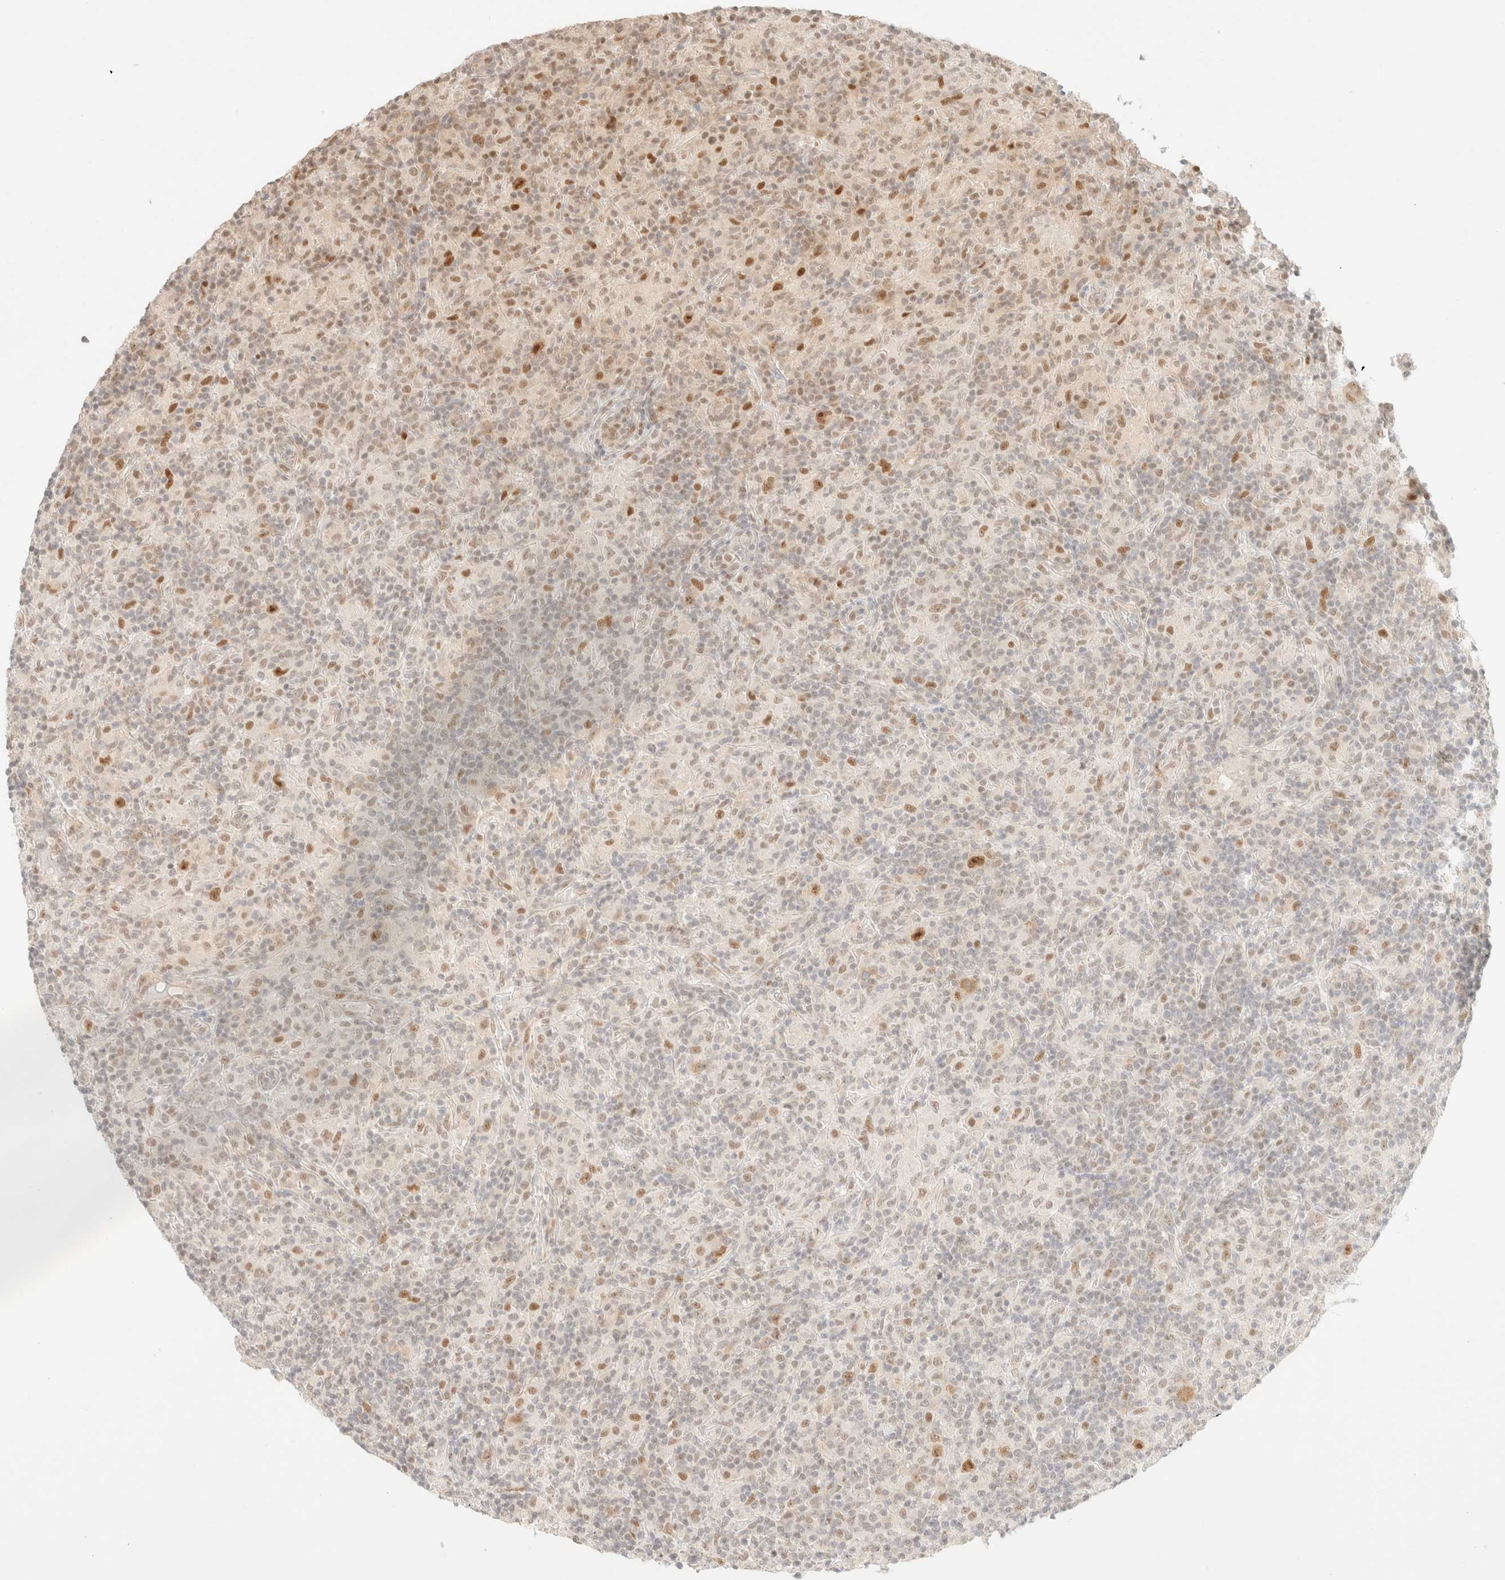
{"staining": {"intensity": "moderate", "quantity": ">75%", "location": "nuclear"}, "tissue": "lymphoma", "cell_type": "Tumor cells", "image_type": "cancer", "snomed": [{"axis": "morphology", "description": "Hodgkin's disease, NOS"}, {"axis": "topography", "description": "Lymph node"}], "caption": "Protein expression by immunohistochemistry exhibits moderate nuclear expression in approximately >75% of tumor cells in Hodgkin's disease.", "gene": "TSR1", "patient": {"sex": "male", "age": 70}}